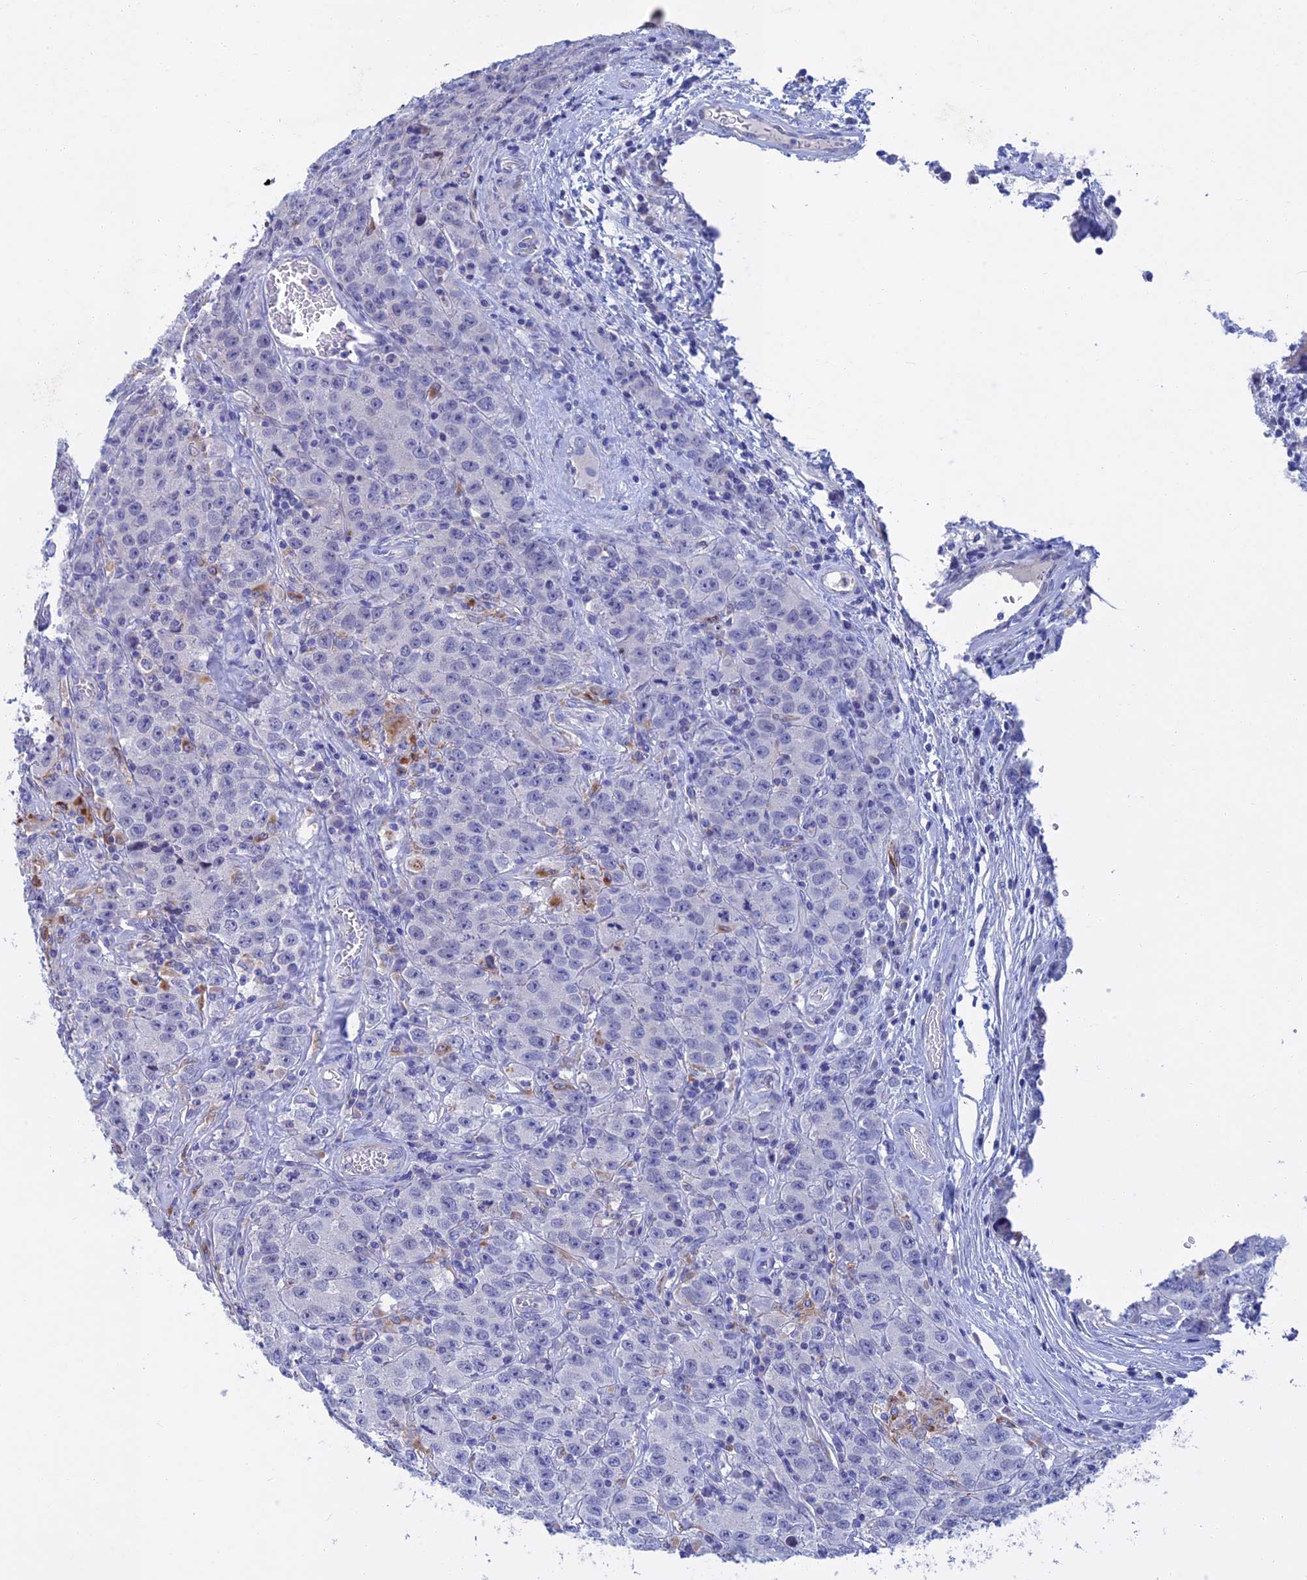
{"staining": {"intensity": "negative", "quantity": "none", "location": "none"}, "tissue": "testis cancer", "cell_type": "Tumor cells", "image_type": "cancer", "snomed": [{"axis": "morphology", "description": "Seminoma, NOS"}, {"axis": "morphology", "description": "Carcinoma, Embryonal, NOS"}, {"axis": "topography", "description": "Testis"}], "caption": "The photomicrograph demonstrates no staining of tumor cells in testis cancer (embryonal carcinoma).", "gene": "SLC2A6", "patient": {"sex": "male", "age": 43}}